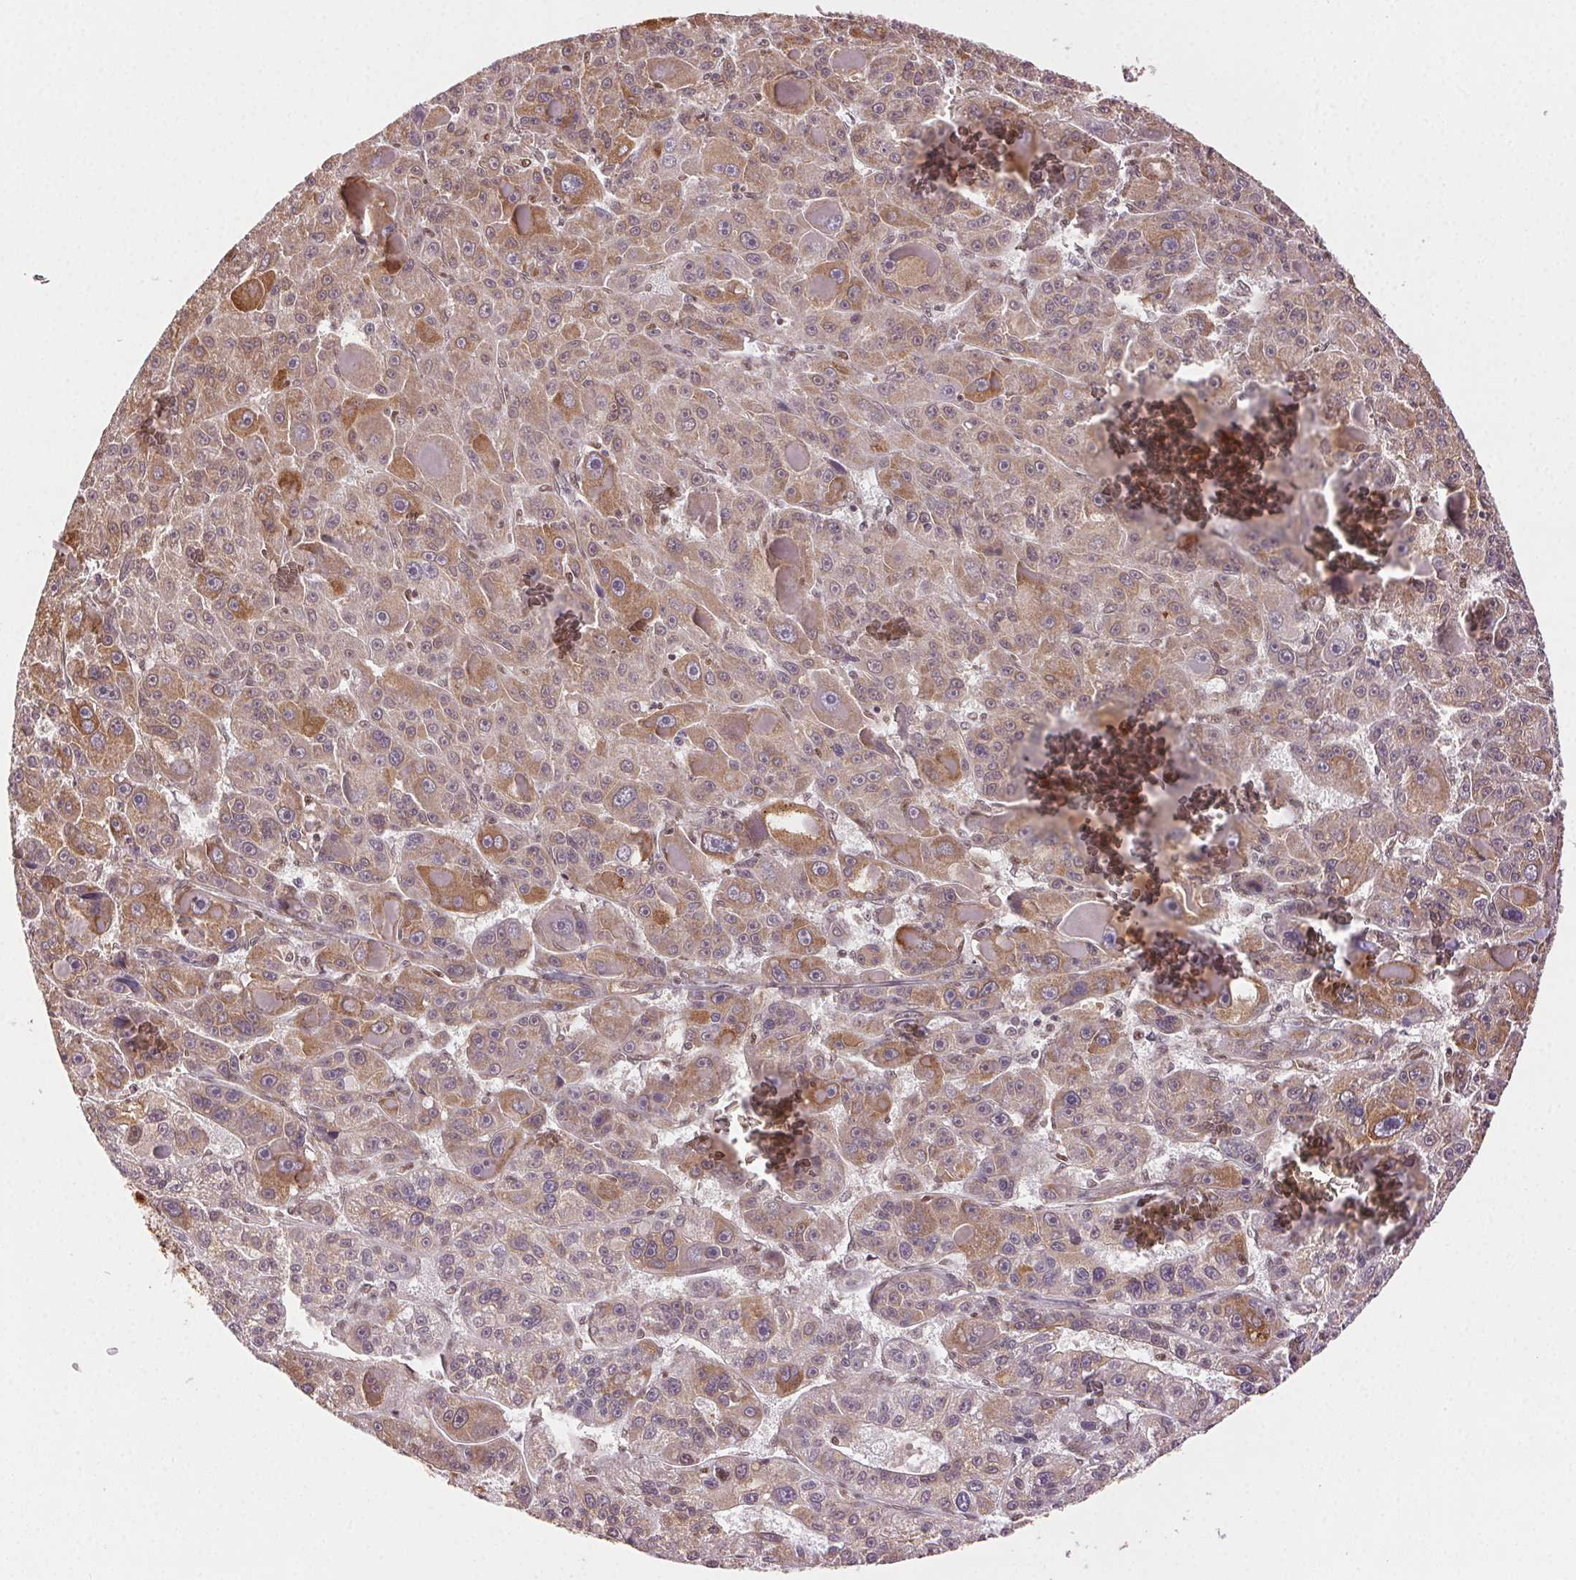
{"staining": {"intensity": "moderate", "quantity": "<25%", "location": "cytoplasmic/membranous"}, "tissue": "liver cancer", "cell_type": "Tumor cells", "image_type": "cancer", "snomed": [{"axis": "morphology", "description": "Carcinoma, Hepatocellular, NOS"}, {"axis": "topography", "description": "Liver"}], "caption": "Approximately <25% of tumor cells in human liver cancer (hepatocellular carcinoma) show moderate cytoplasmic/membranous protein positivity as visualized by brown immunohistochemical staining.", "gene": "TREML4", "patient": {"sex": "male", "age": 76}}